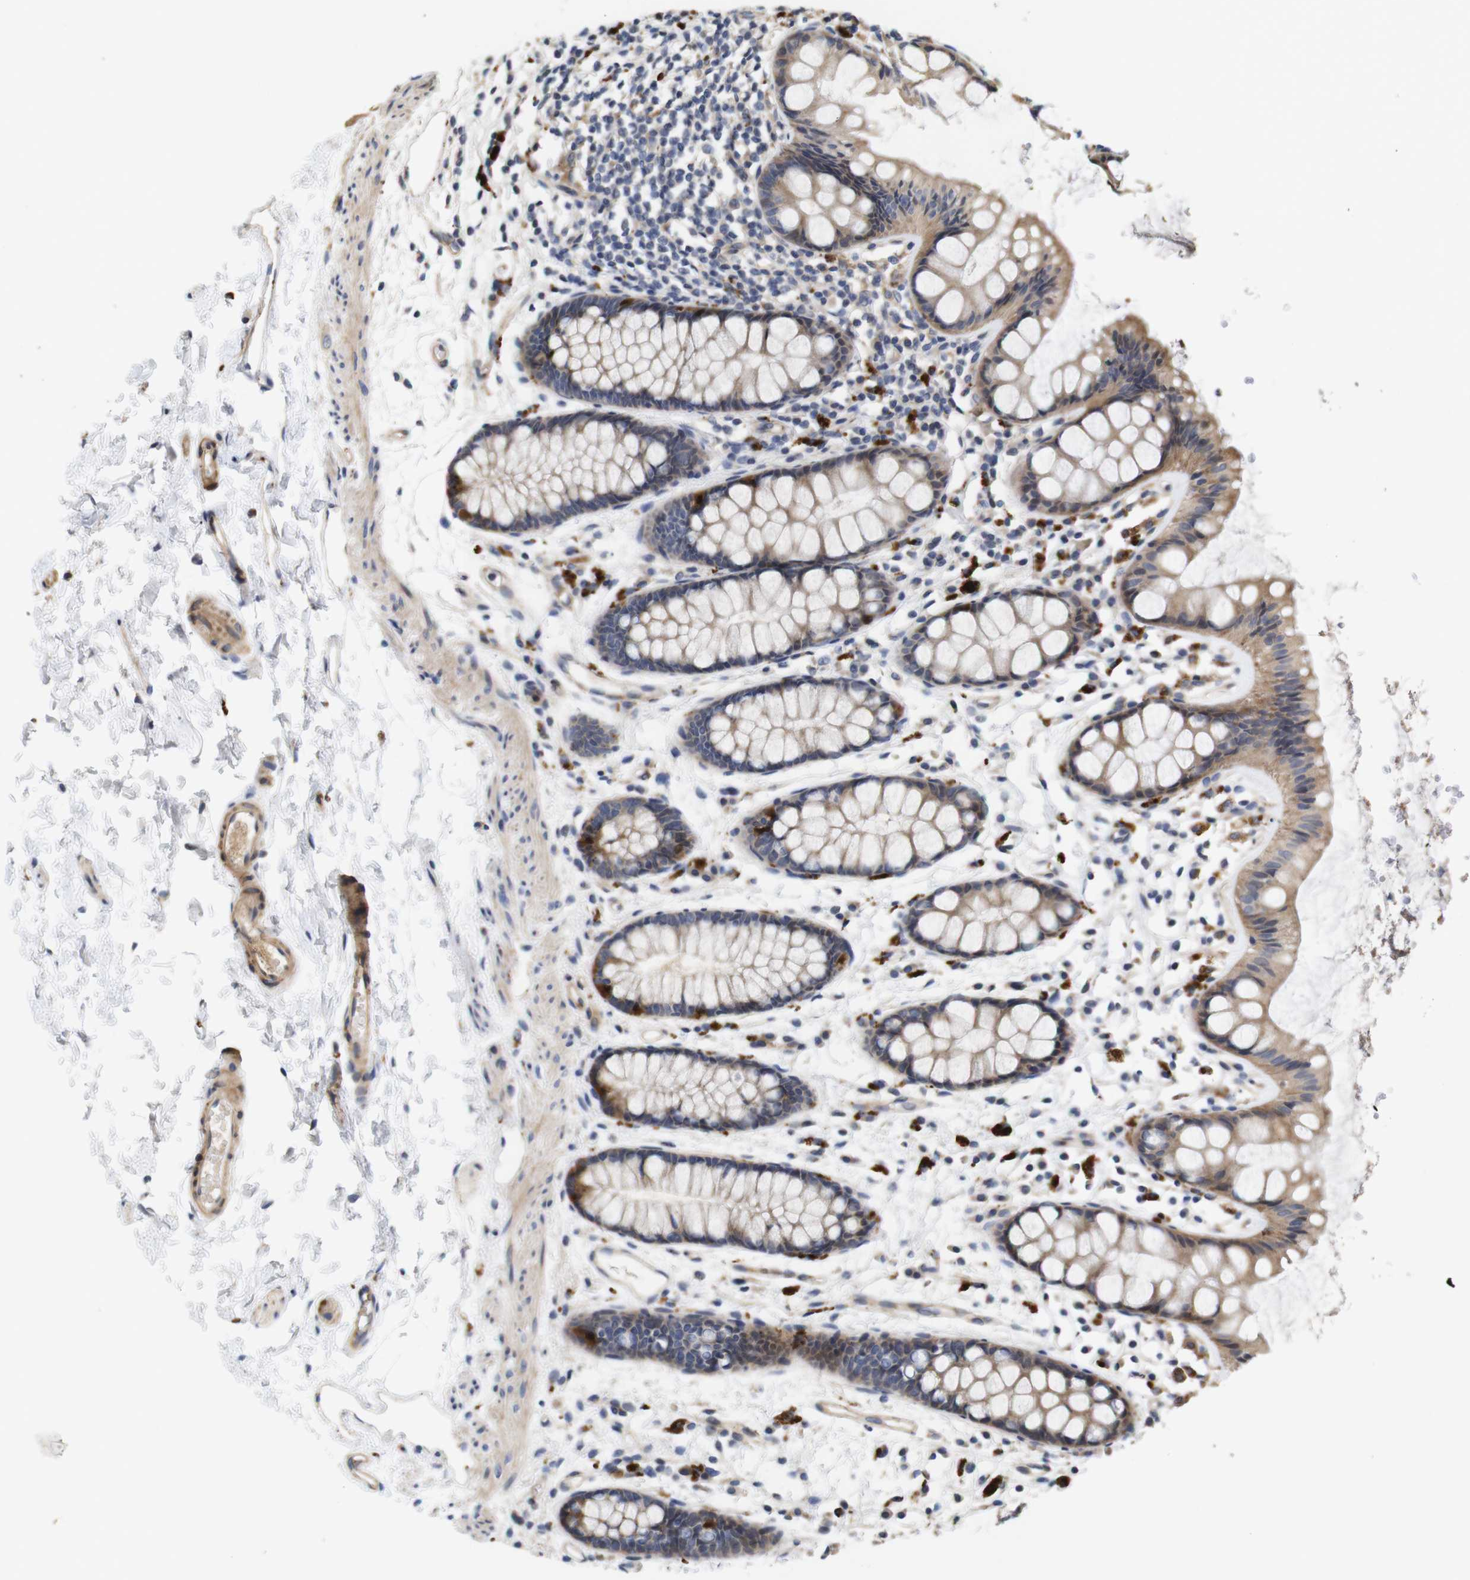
{"staining": {"intensity": "moderate", "quantity": ">75%", "location": "cytoplasmic/membranous"}, "tissue": "rectum", "cell_type": "Glandular cells", "image_type": "normal", "snomed": [{"axis": "morphology", "description": "Normal tissue, NOS"}, {"axis": "topography", "description": "Rectum"}], "caption": "Human rectum stained with a brown dye demonstrates moderate cytoplasmic/membranous positive expression in approximately >75% of glandular cells.", "gene": "SPRY3", "patient": {"sex": "female", "age": 66}}